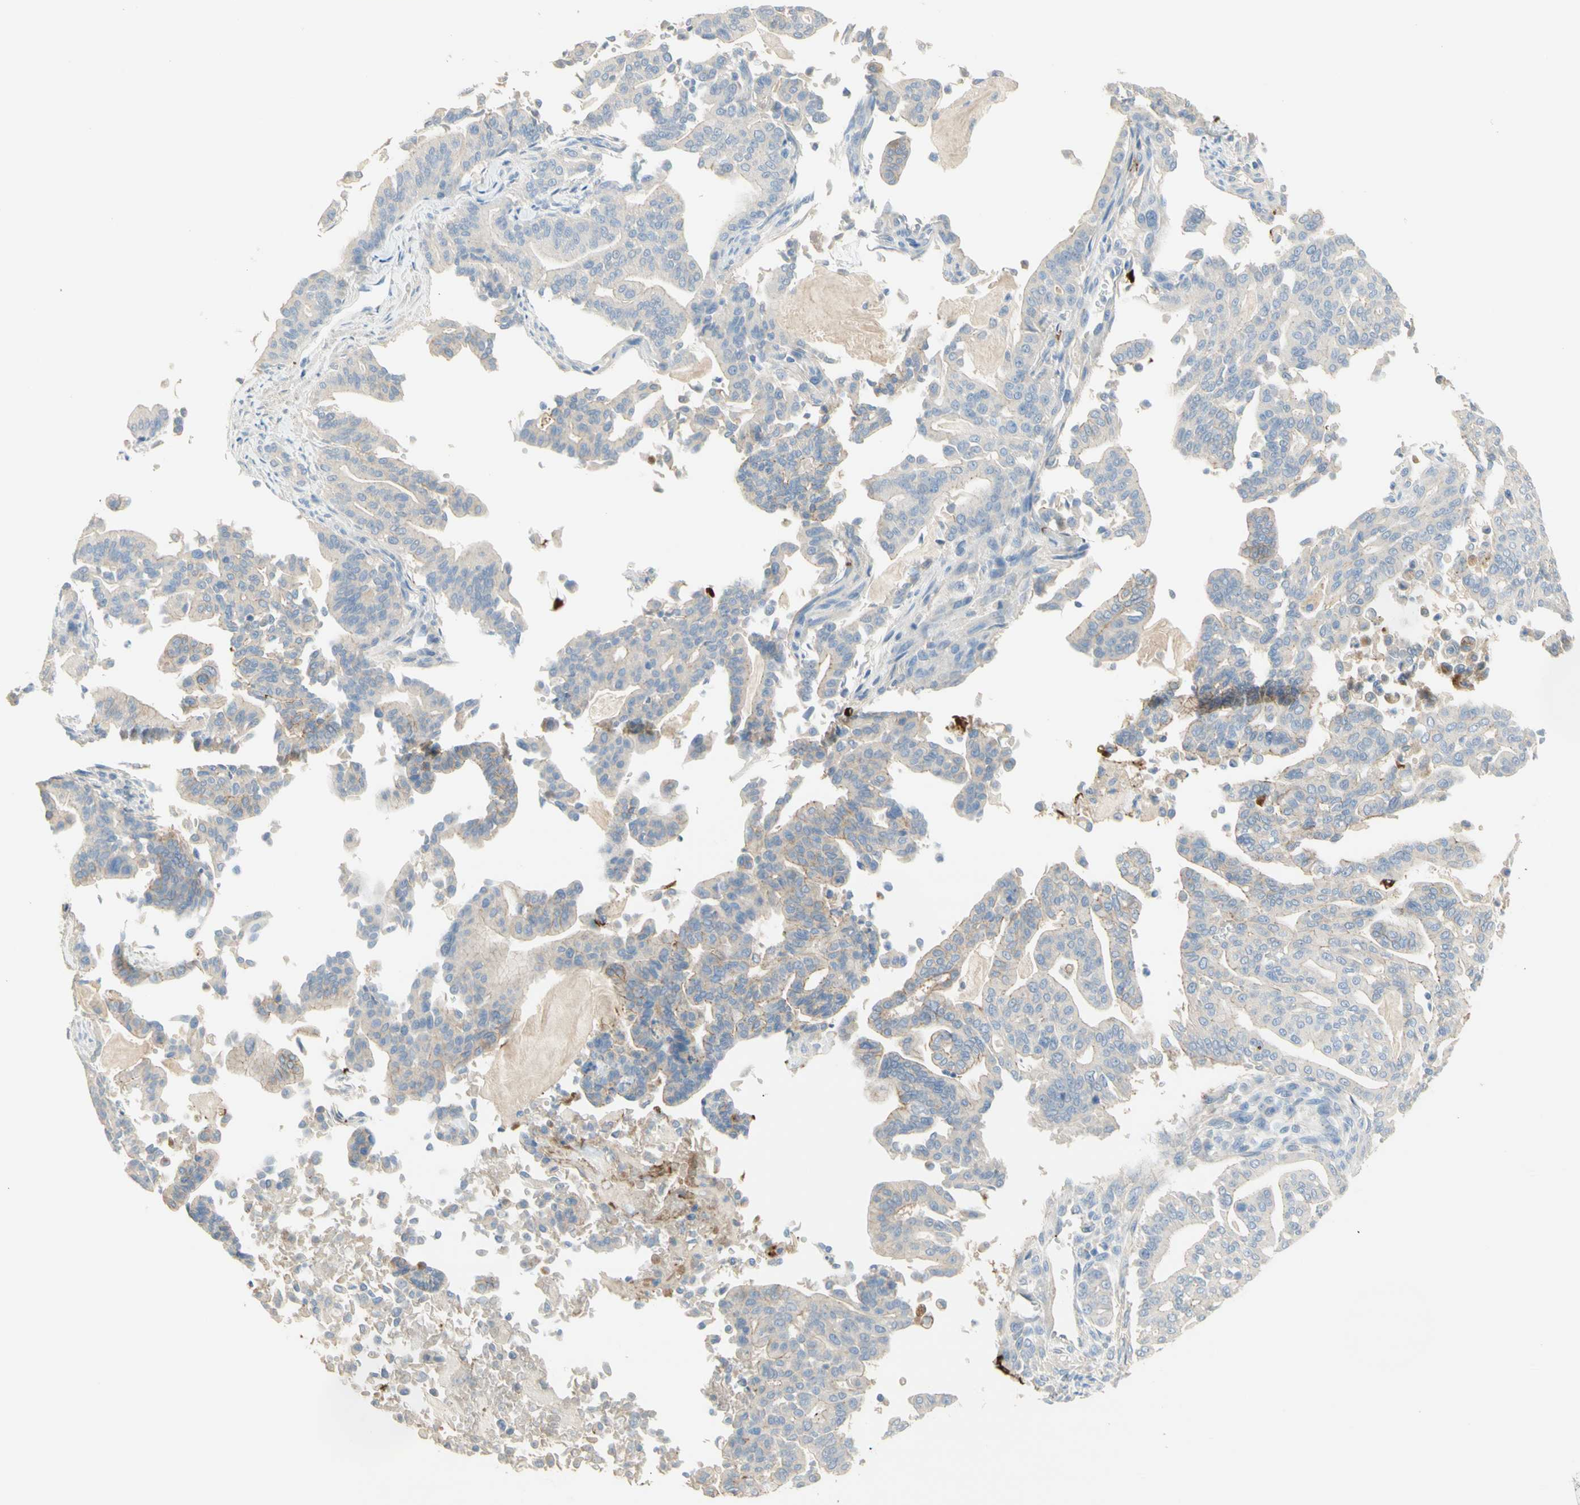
{"staining": {"intensity": "weak", "quantity": ">75%", "location": "cytoplasmic/membranous"}, "tissue": "pancreatic cancer", "cell_type": "Tumor cells", "image_type": "cancer", "snomed": [{"axis": "morphology", "description": "Adenocarcinoma, NOS"}, {"axis": "topography", "description": "Pancreas"}], "caption": "This image exhibits IHC staining of pancreatic cancer (adenocarcinoma), with low weak cytoplasmic/membranous staining in about >75% of tumor cells.", "gene": "NECTIN4", "patient": {"sex": "male", "age": 63}}